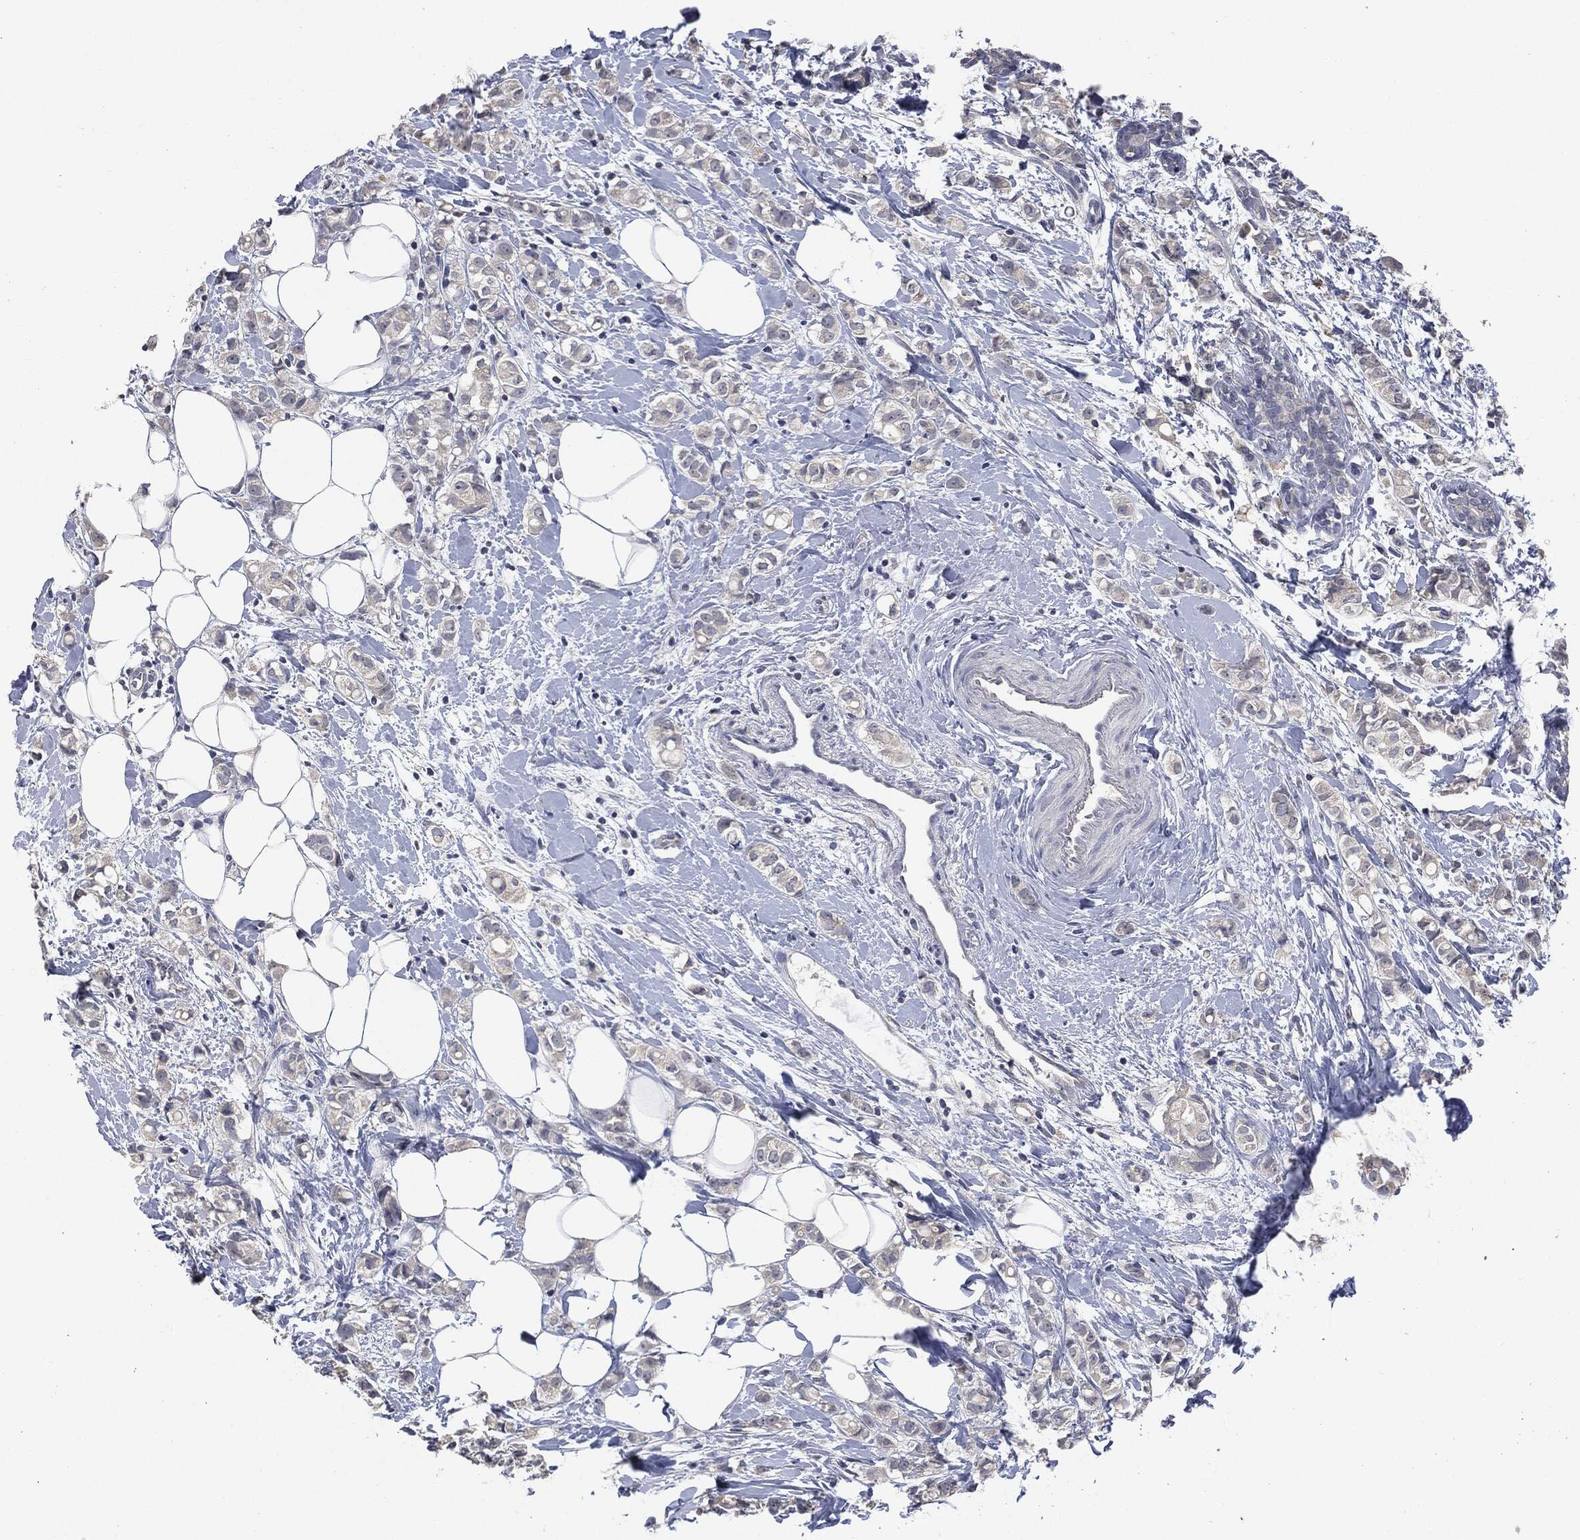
{"staining": {"intensity": "negative", "quantity": "none", "location": "none"}, "tissue": "breast cancer", "cell_type": "Tumor cells", "image_type": "cancer", "snomed": [{"axis": "morphology", "description": "Normal tissue, NOS"}, {"axis": "morphology", "description": "Duct carcinoma"}, {"axis": "topography", "description": "Breast"}], "caption": "Immunohistochemistry photomicrograph of human breast cancer (infiltrating ductal carcinoma) stained for a protein (brown), which exhibits no expression in tumor cells. (DAB (3,3'-diaminobenzidine) immunohistochemistry (IHC), high magnification).", "gene": "IL1RN", "patient": {"sex": "female", "age": 44}}